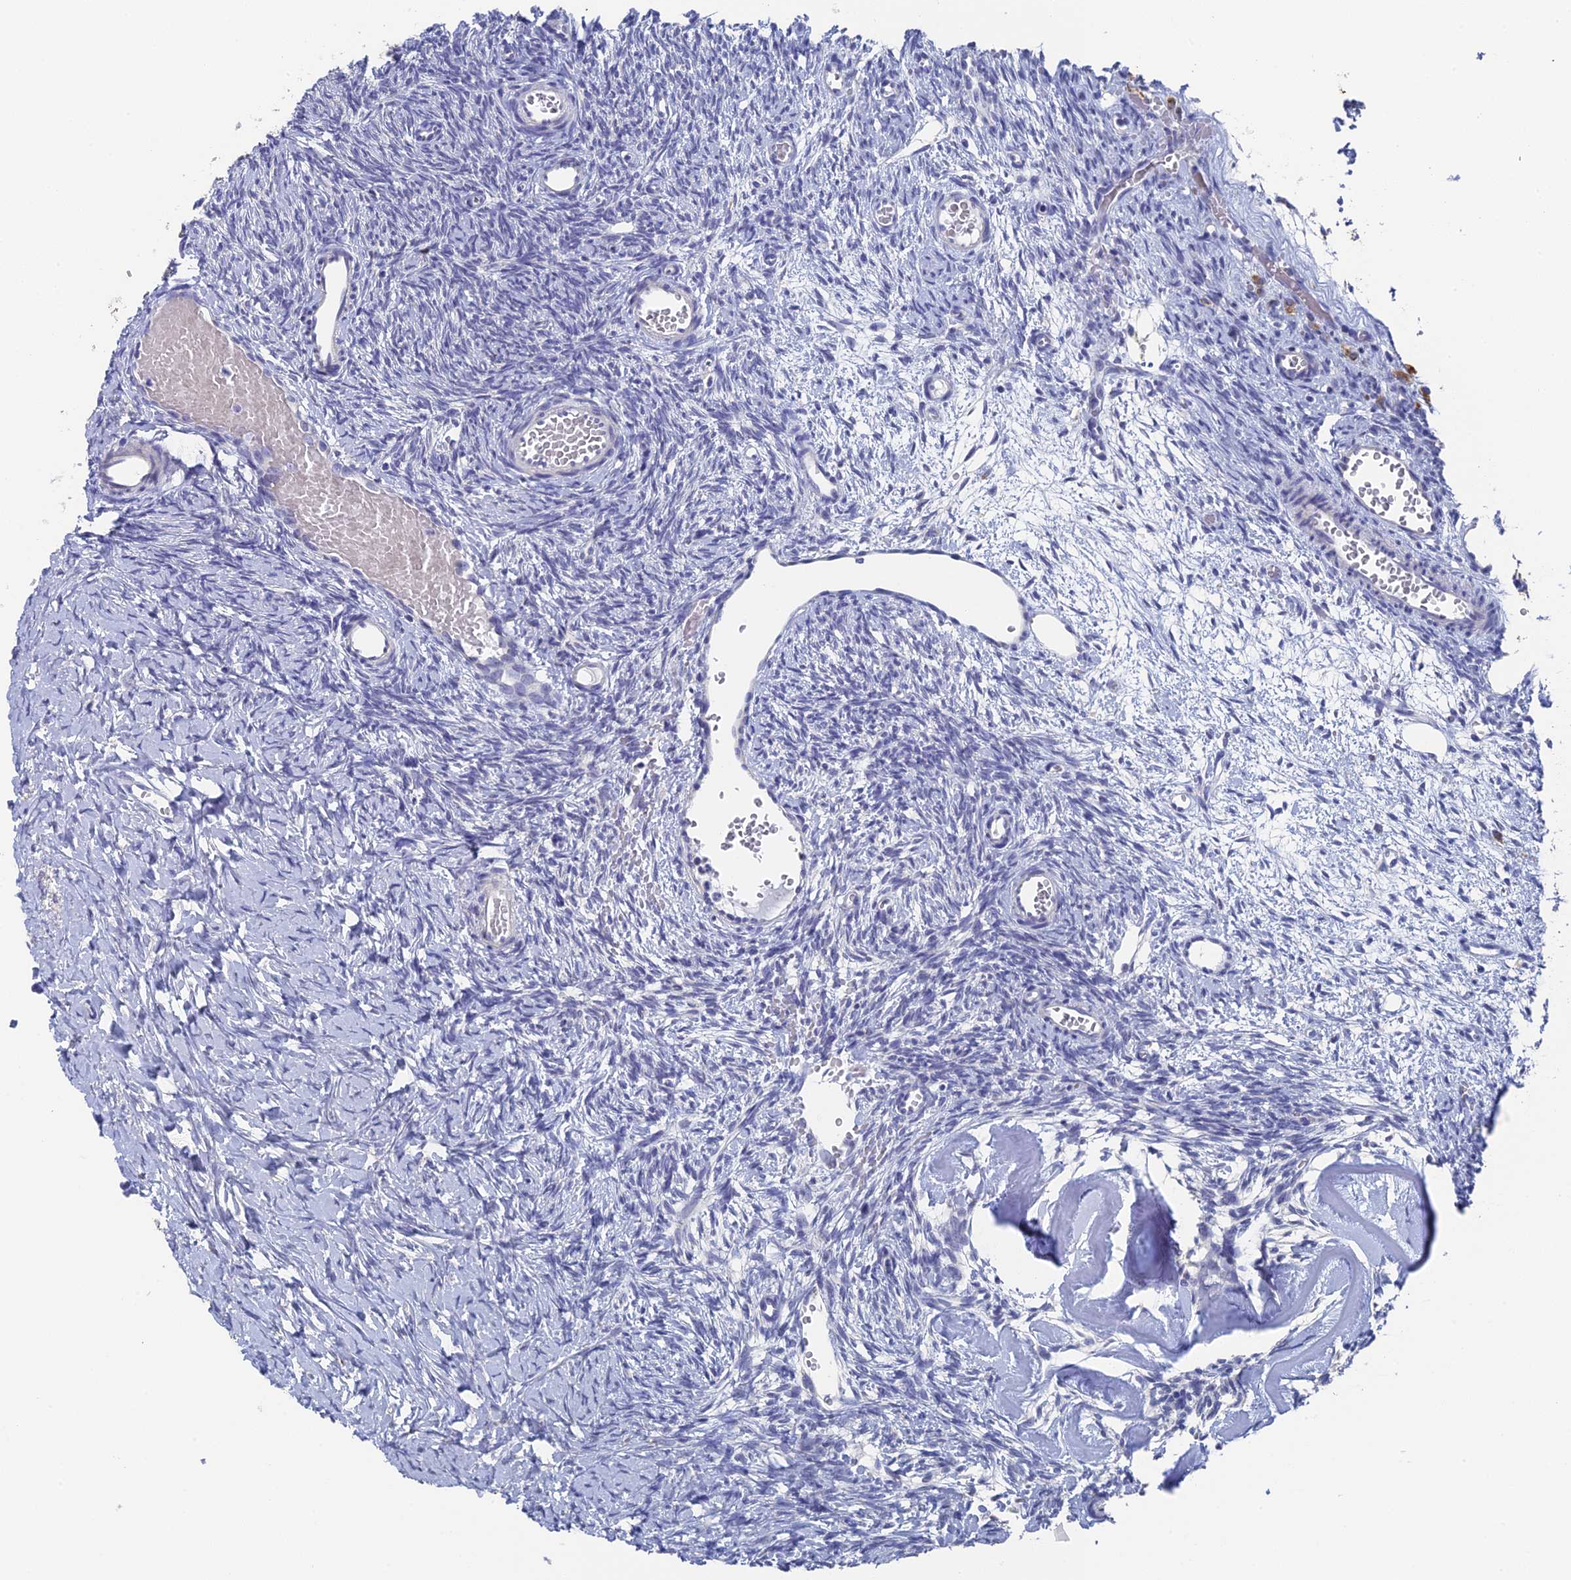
{"staining": {"intensity": "negative", "quantity": "none", "location": "none"}, "tissue": "ovary", "cell_type": "Follicle cells", "image_type": "normal", "snomed": [{"axis": "morphology", "description": "Normal tissue, NOS"}, {"axis": "topography", "description": "Ovary"}], "caption": "This is a photomicrograph of immunohistochemistry (IHC) staining of unremarkable ovary, which shows no staining in follicle cells.", "gene": "SRFBP1", "patient": {"sex": "female", "age": 39}}